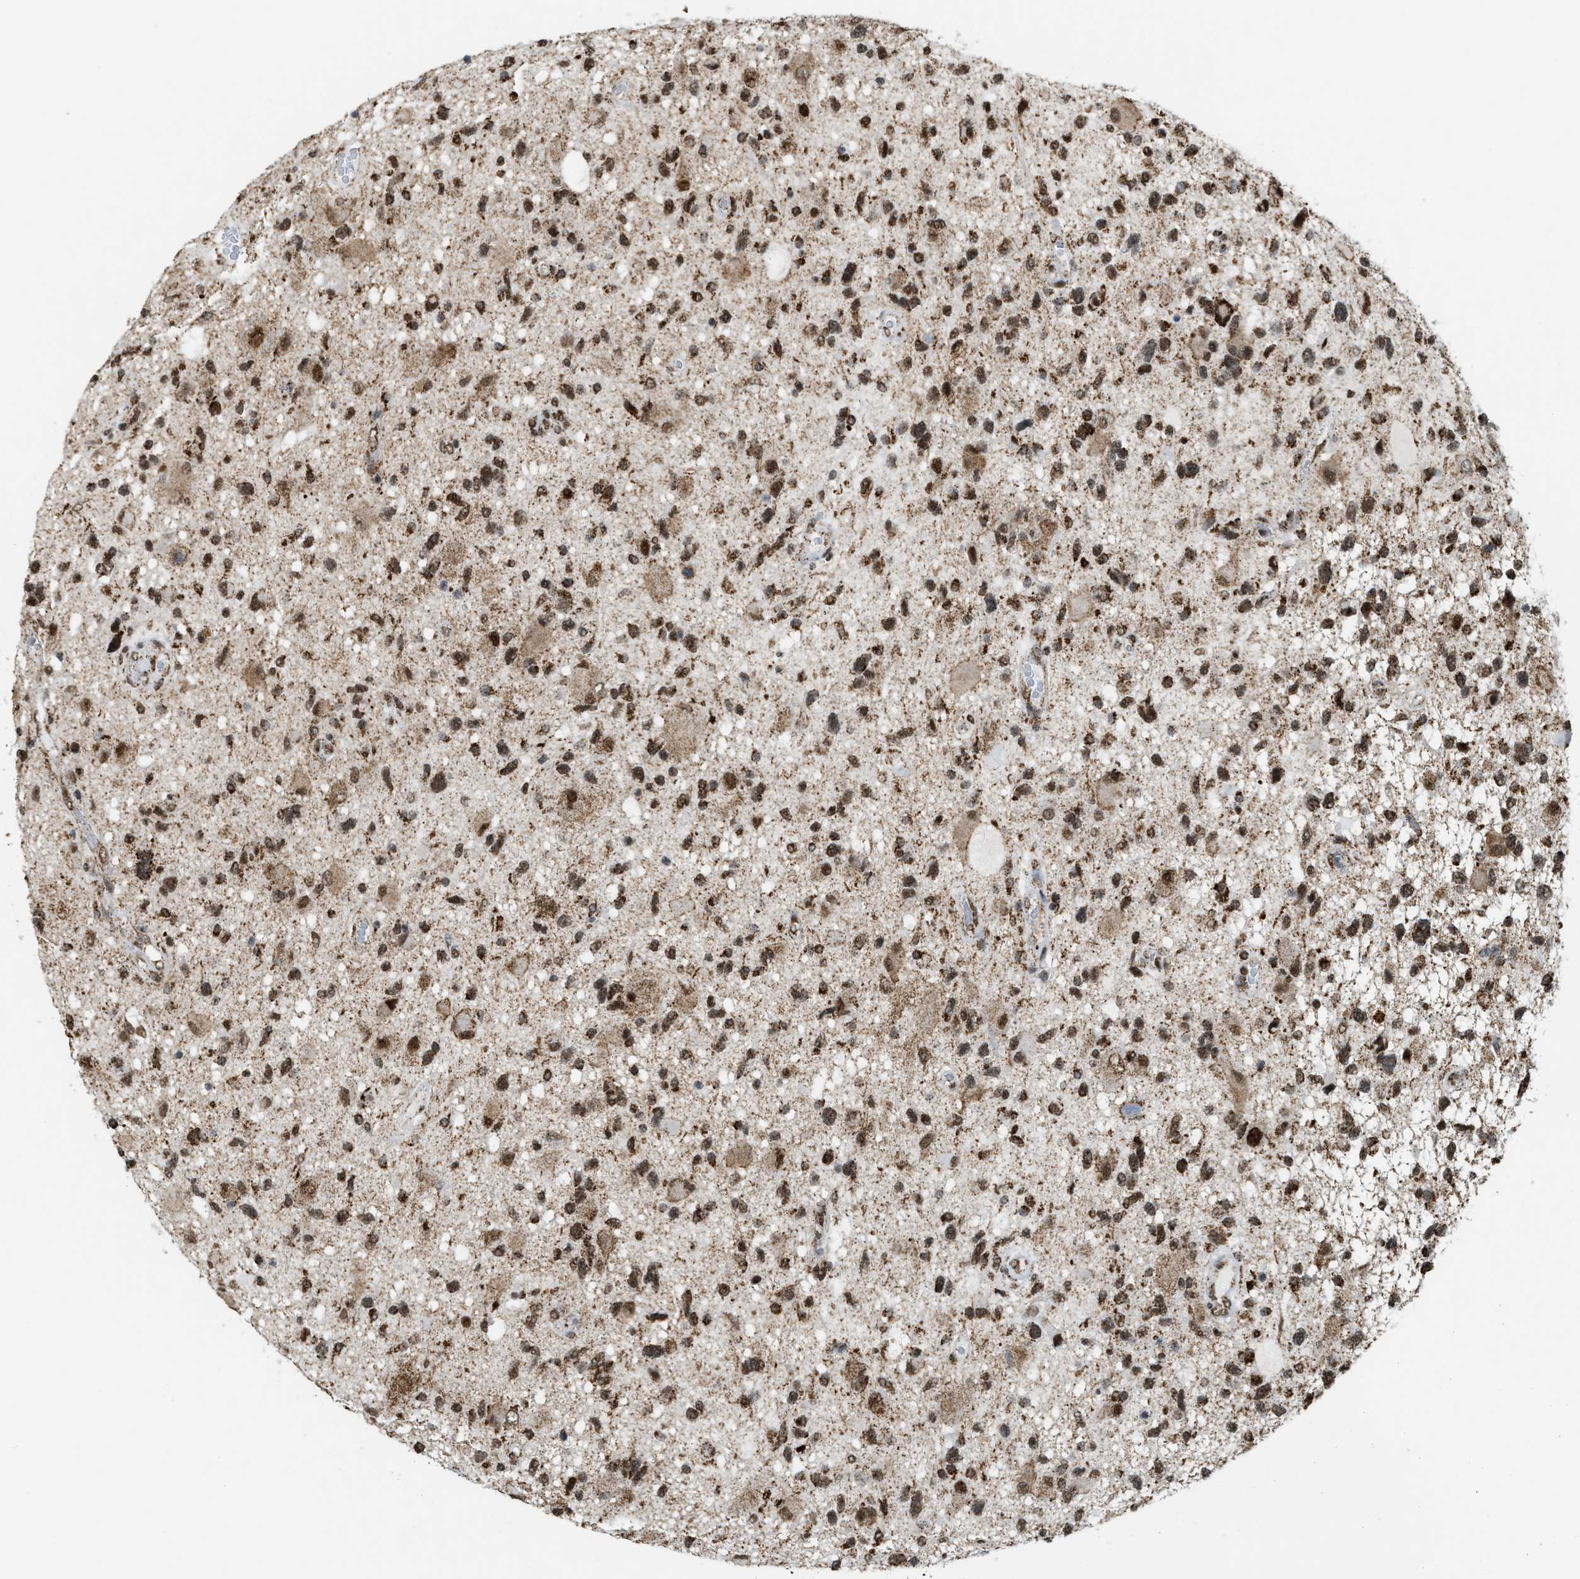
{"staining": {"intensity": "strong", "quantity": ">75%", "location": "cytoplasmic/membranous,nuclear"}, "tissue": "glioma", "cell_type": "Tumor cells", "image_type": "cancer", "snomed": [{"axis": "morphology", "description": "Glioma, malignant, High grade"}, {"axis": "topography", "description": "Brain"}], "caption": "The image demonstrates immunohistochemical staining of glioma. There is strong cytoplasmic/membranous and nuclear staining is present in about >75% of tumor cells.", "gene": "HIBADH", "patient": {"sex": "male", "age": 33}}